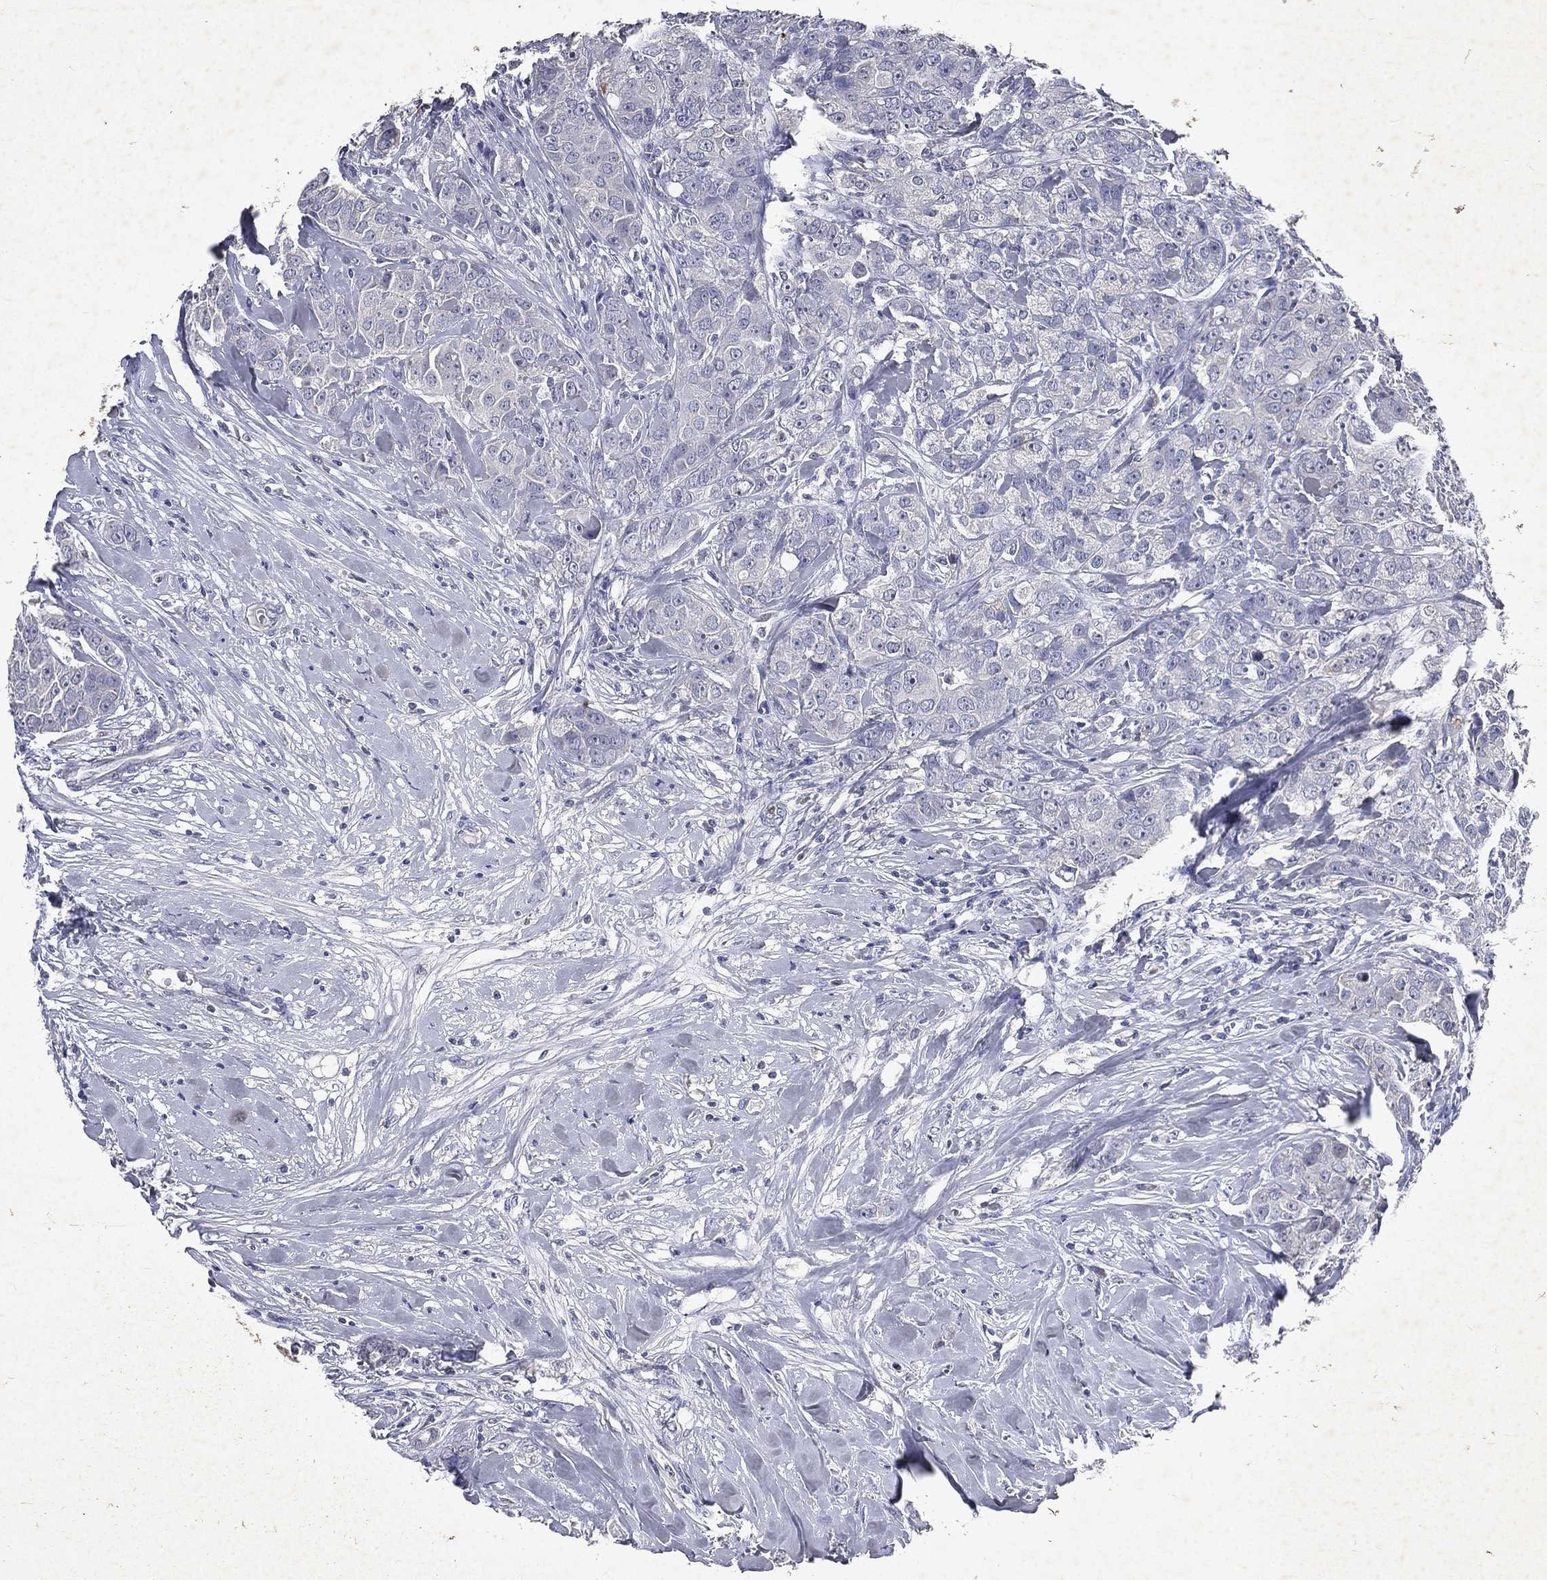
{"staining": {"intensity": "negative", "quantity": "none", "location": "none"}, "tissue": "breast cancer", "cell_type": "Tumor cells", "image_type": "cancer", "snomed": [{"axis": "morphology", "description": "Duct carcinoma"}, {"axis": "topography", "description": "Breast"}], "caption": "DAB (3,3'-diaminobenzidine) immunohistochemical staining of breast invasive ductal carcinoma exhibits no significant expression in tumor cells.", "gene": "SLC34A2", "patient": {"sex": "female", "age": 43}}